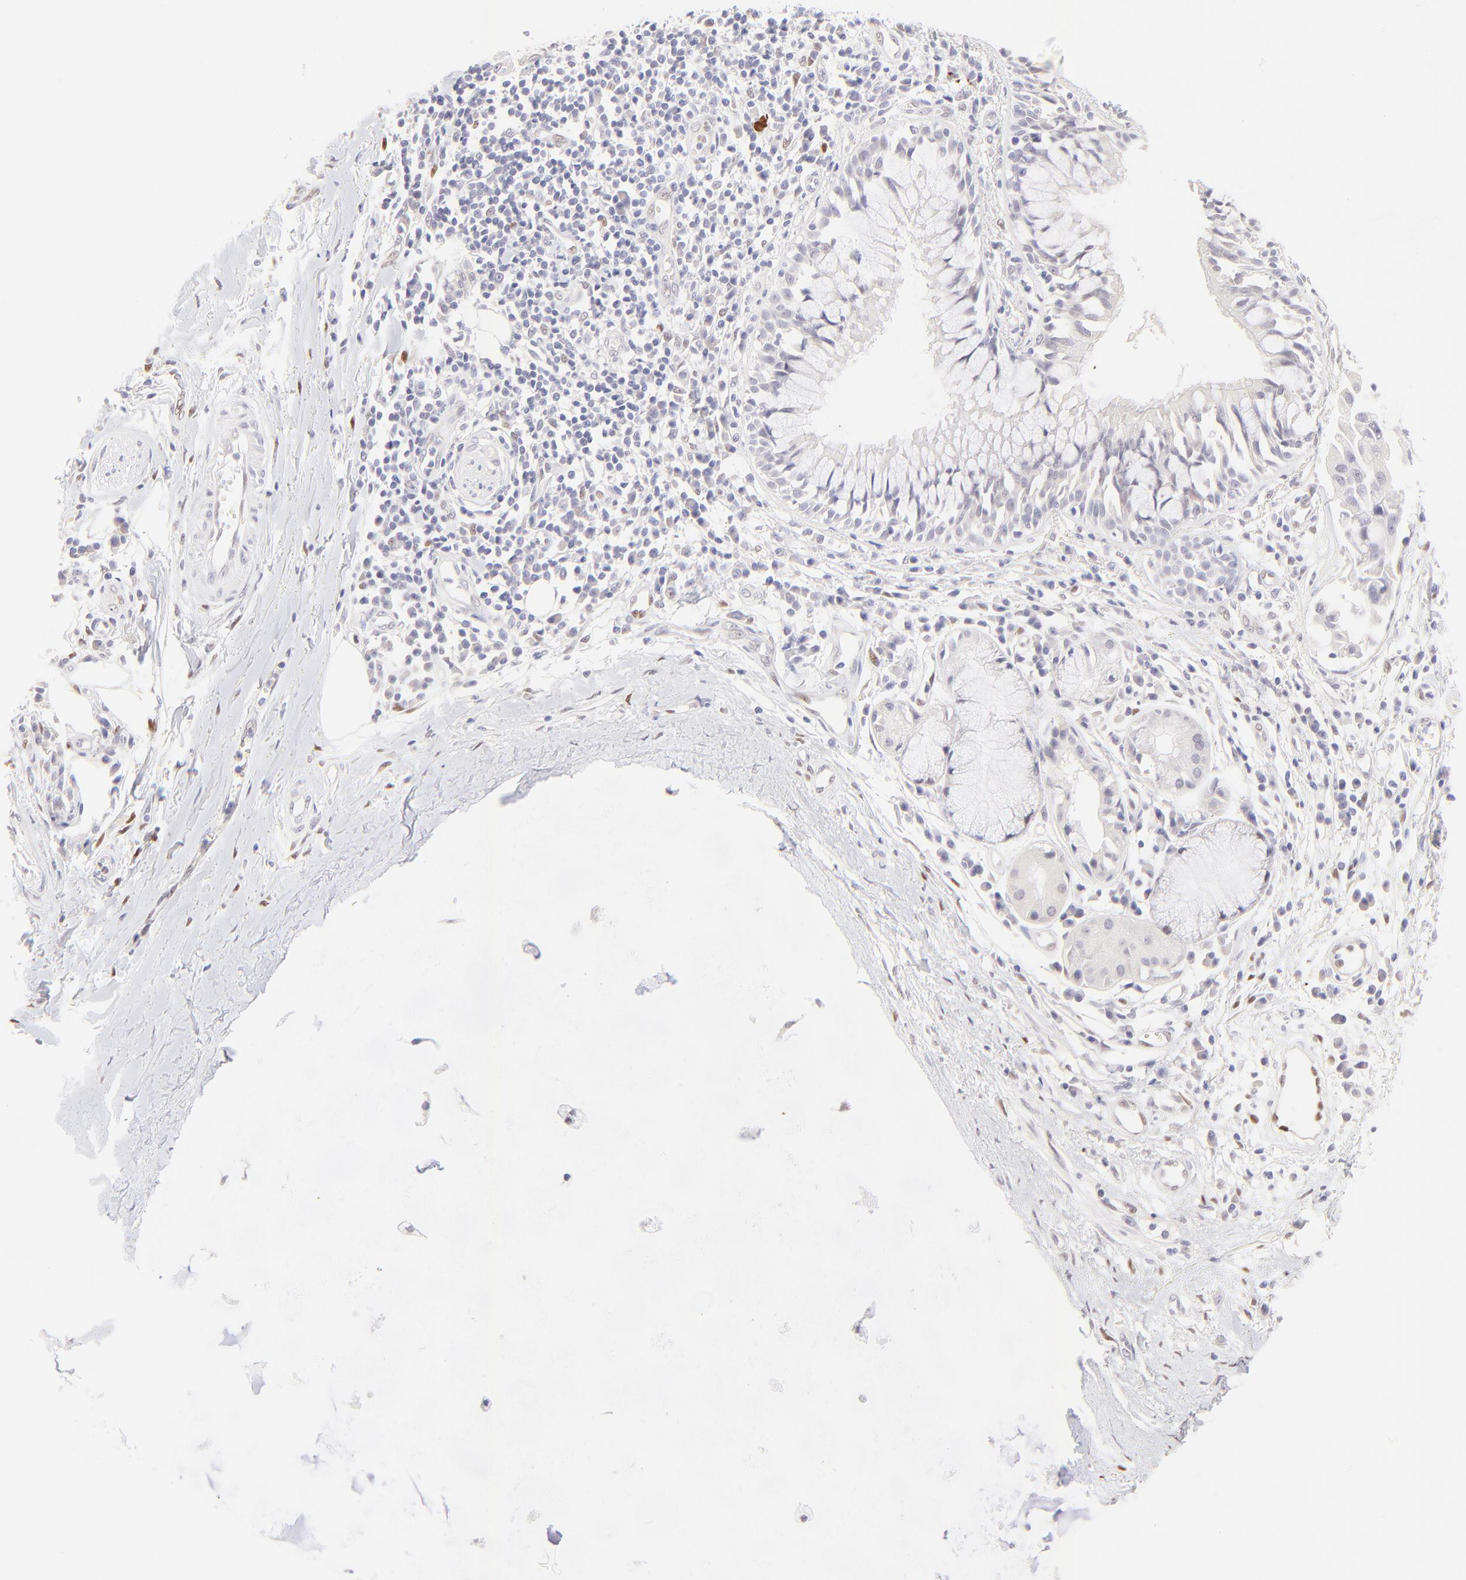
{"staining": {"intensity": "negative", "quantity": "none", "location": "none"}, "tissue": "adipose tissue", "cell_type": "Adipocytes", "image_type": "normal", "snomed": [{"axis": "morphology", "description": "Normal tissue, NOS"}, {"axis": "morphology", "description": "Adenocarcinoma, NOS"}, {"axis": "topography", "description": "Cartilage tissue"}, {"axis": "topography", "description": "Bronchus"}, {"axis": "topography", "description": "Lung"}], "caption": "Immunohistochemistry (IHC) histopathology image of unremarkable adipose tissue: human adipose tissue stained with DAB exhibits no significant protein positivity in adipocytes.", "gene": "KLF4", "patient": {"sex": "female", "age": 67}}